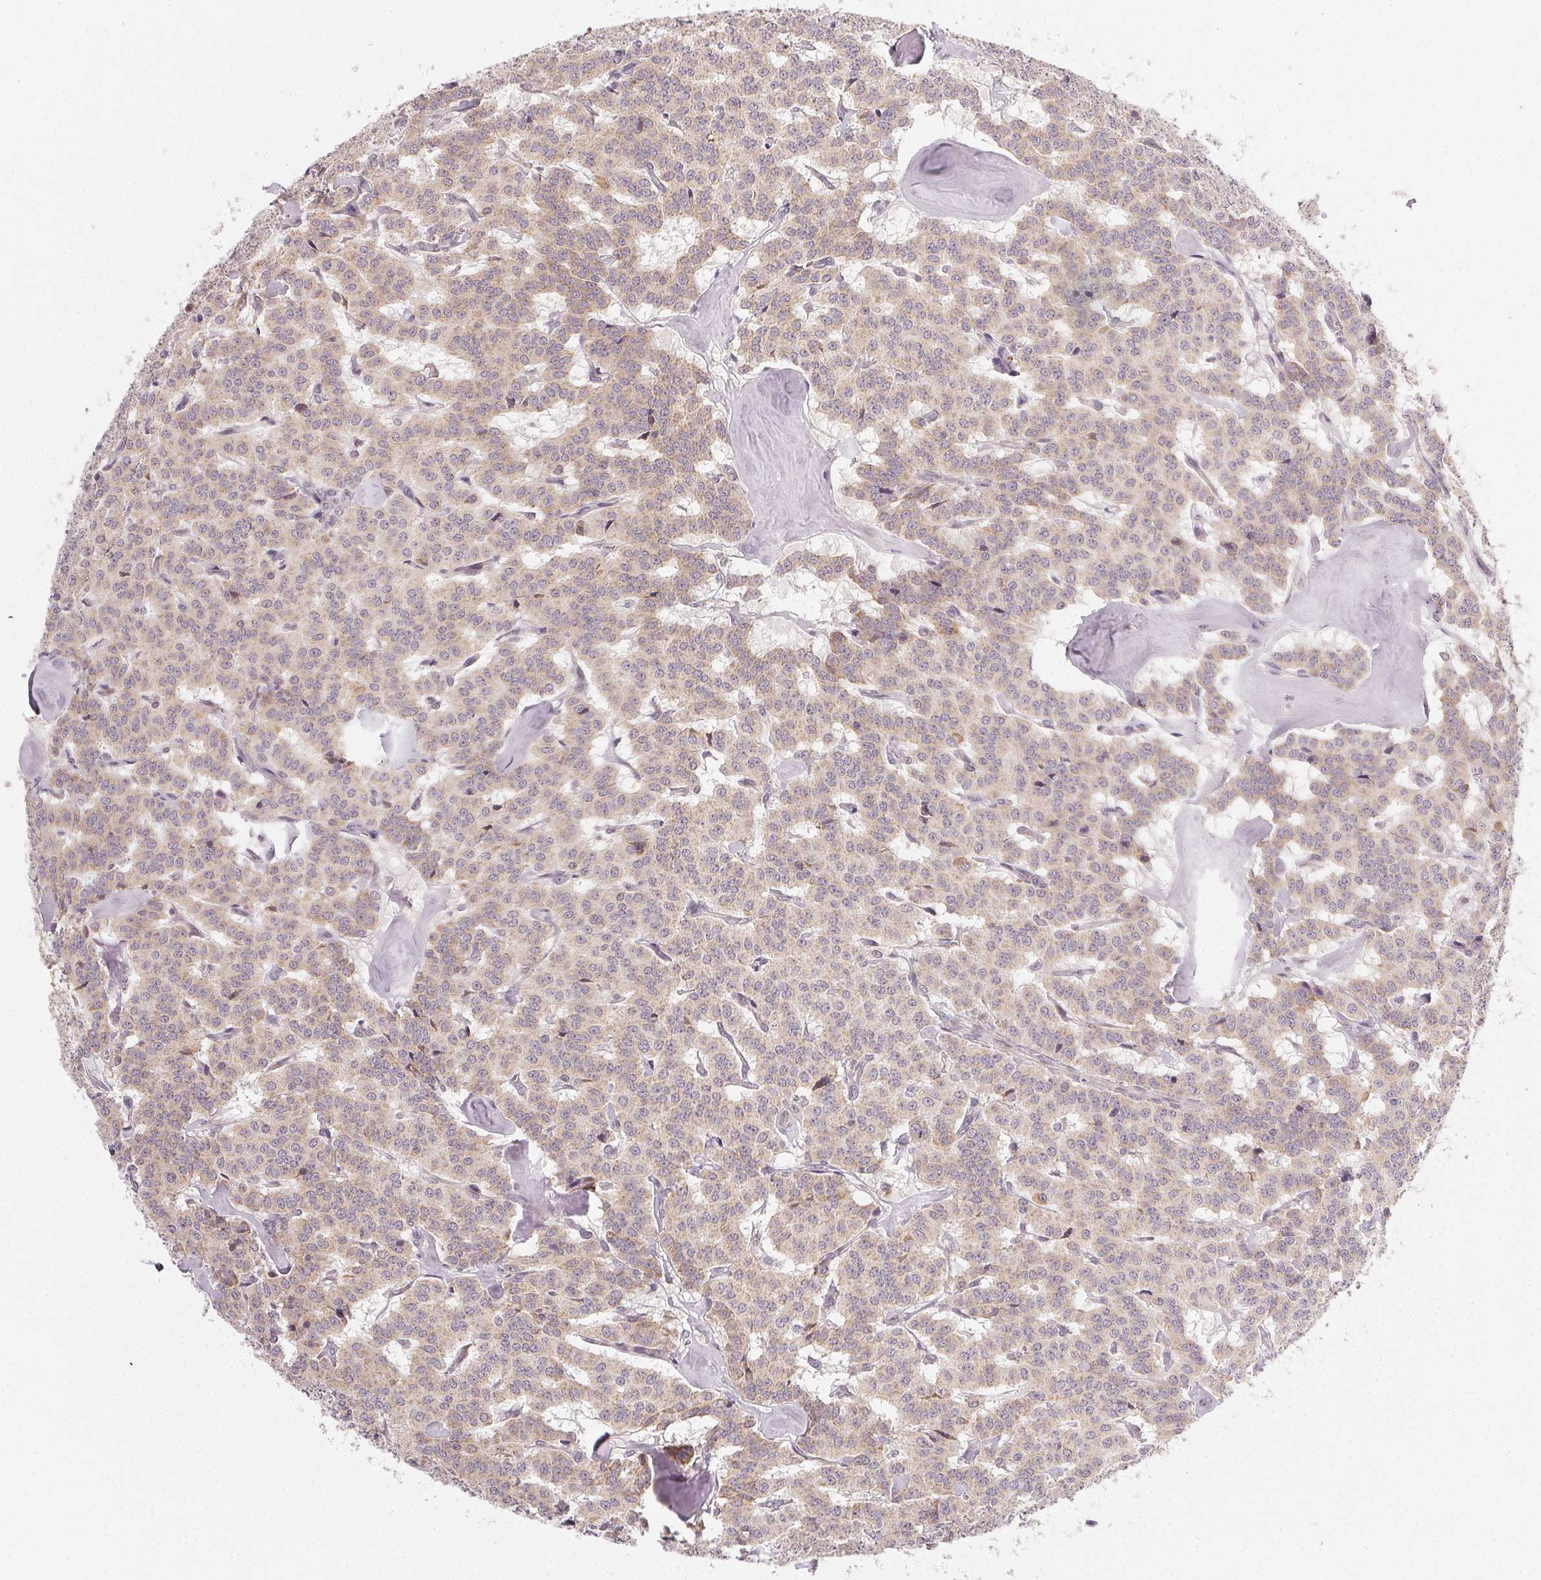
{"staining": {"intensity": "weak", "quantity": ">75%", "location": "cytoplasmic/membranous"}, "tissue": "carcinoid", "cell_type": "Tumor cells", "image_type": "cancer", "snomed": [{"axis": "morphology", "description": "Carcinoid, malignant, NOS"}, {"axis": "topography", "description": "Lung"}], "caption": "Approximately >75% of tumor cells in human carcinoid exhibit weak cytoplasmic/membranous protein staining as visualized by brown immunohistochemical staining.", "gene": "NCOA4", "patient": {"sex": "female", "age": 46}}